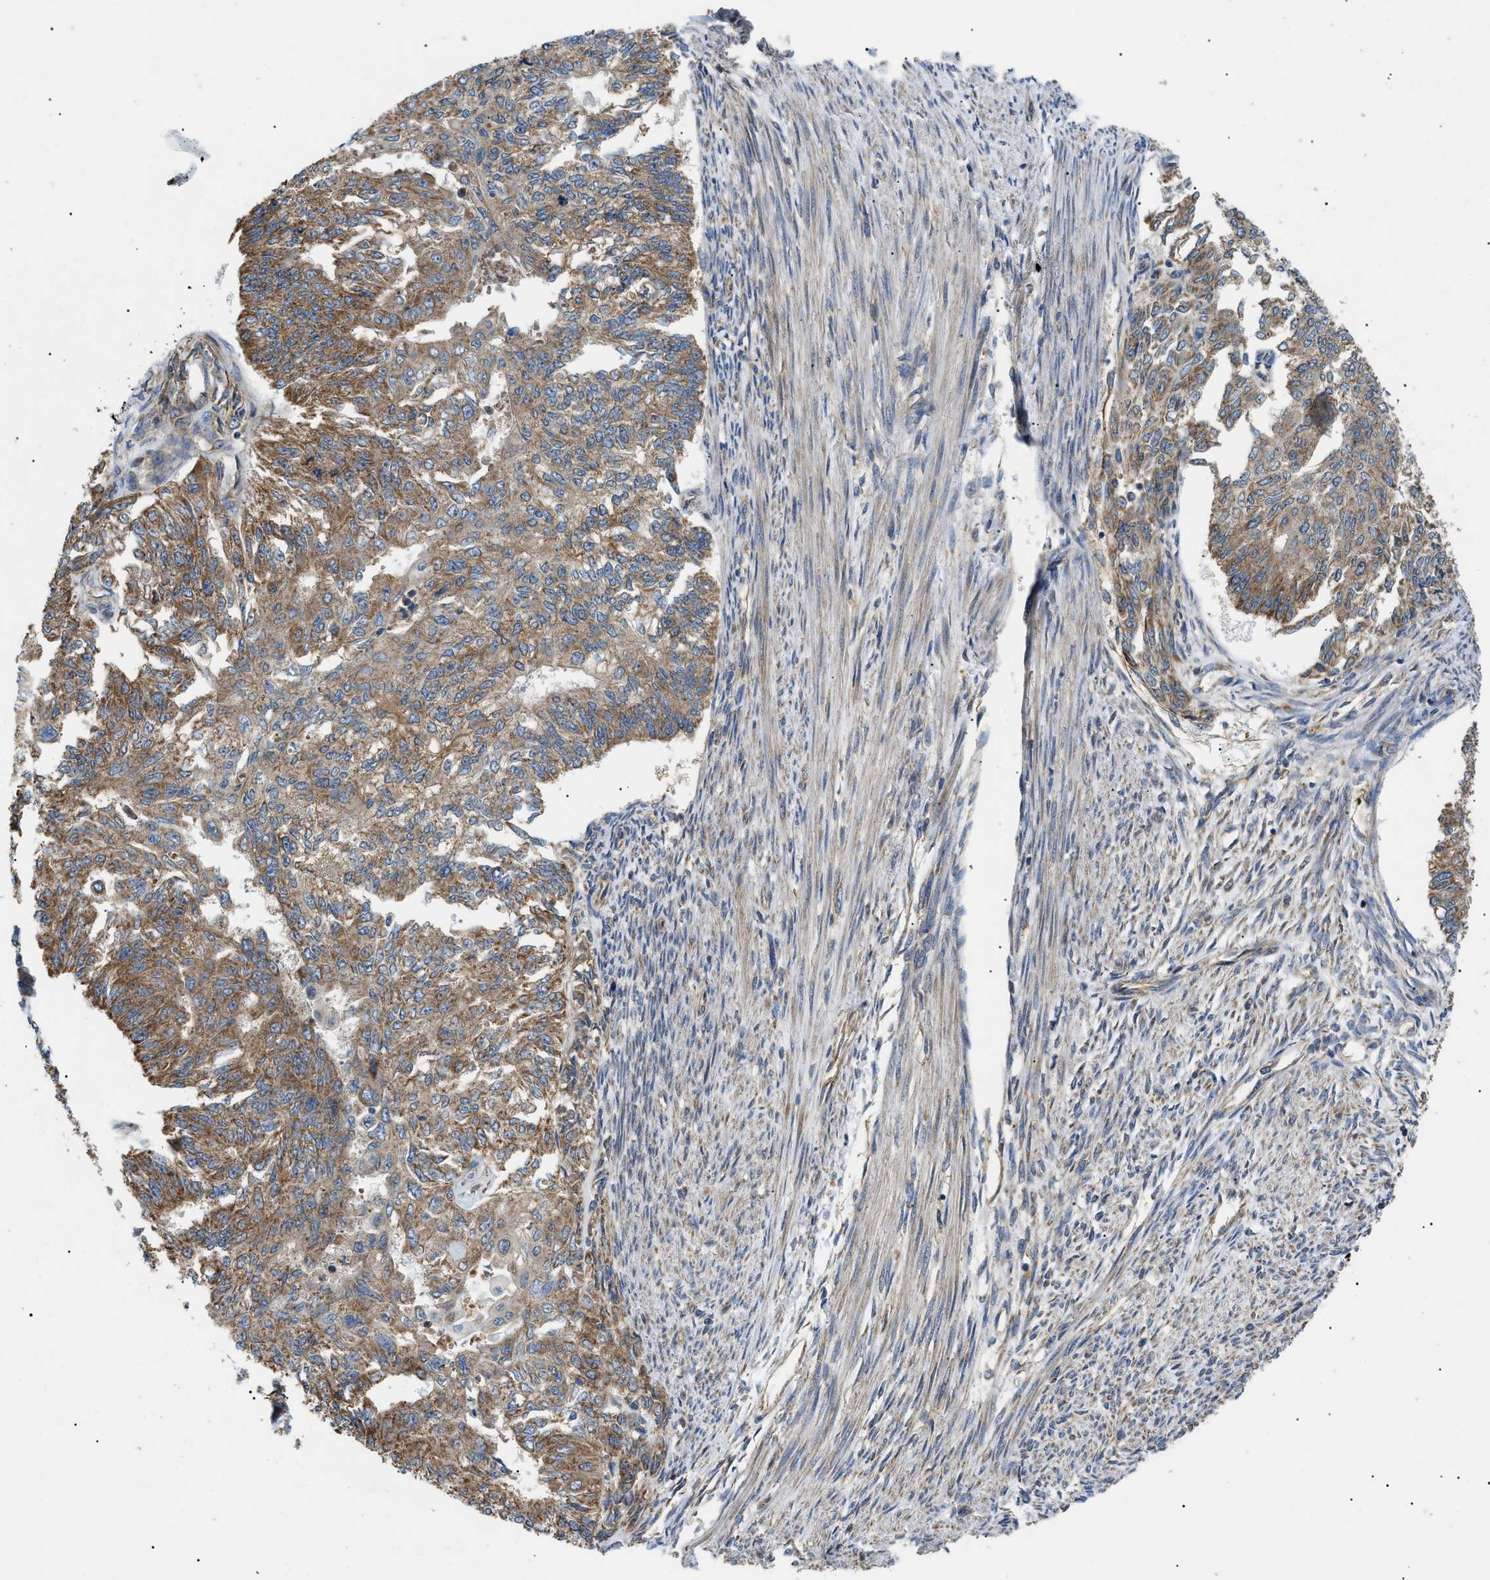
{"staining": {"intensity": "moderate", "quantity": ">75%", "location": "cytoplasmic/membranous"}, "tissue": "endometrial cancer", "cell_type": "Tumor cells", "image_type": "cancer", "snomed": [{"axis": "morphology", "description": "Adenocarcinoma, NOS"}, {"axis": "topography", "description": "Endometrium"}], "caption": "This is a photomicrograph of immunohistochemistry staining of endometrial adenocarcinoma, which shows moderate positivity in the cytoplasmic/membranous of tumor cells.", "gene": "SRPK1", "patient": {"sex": "female", "age": 32}}